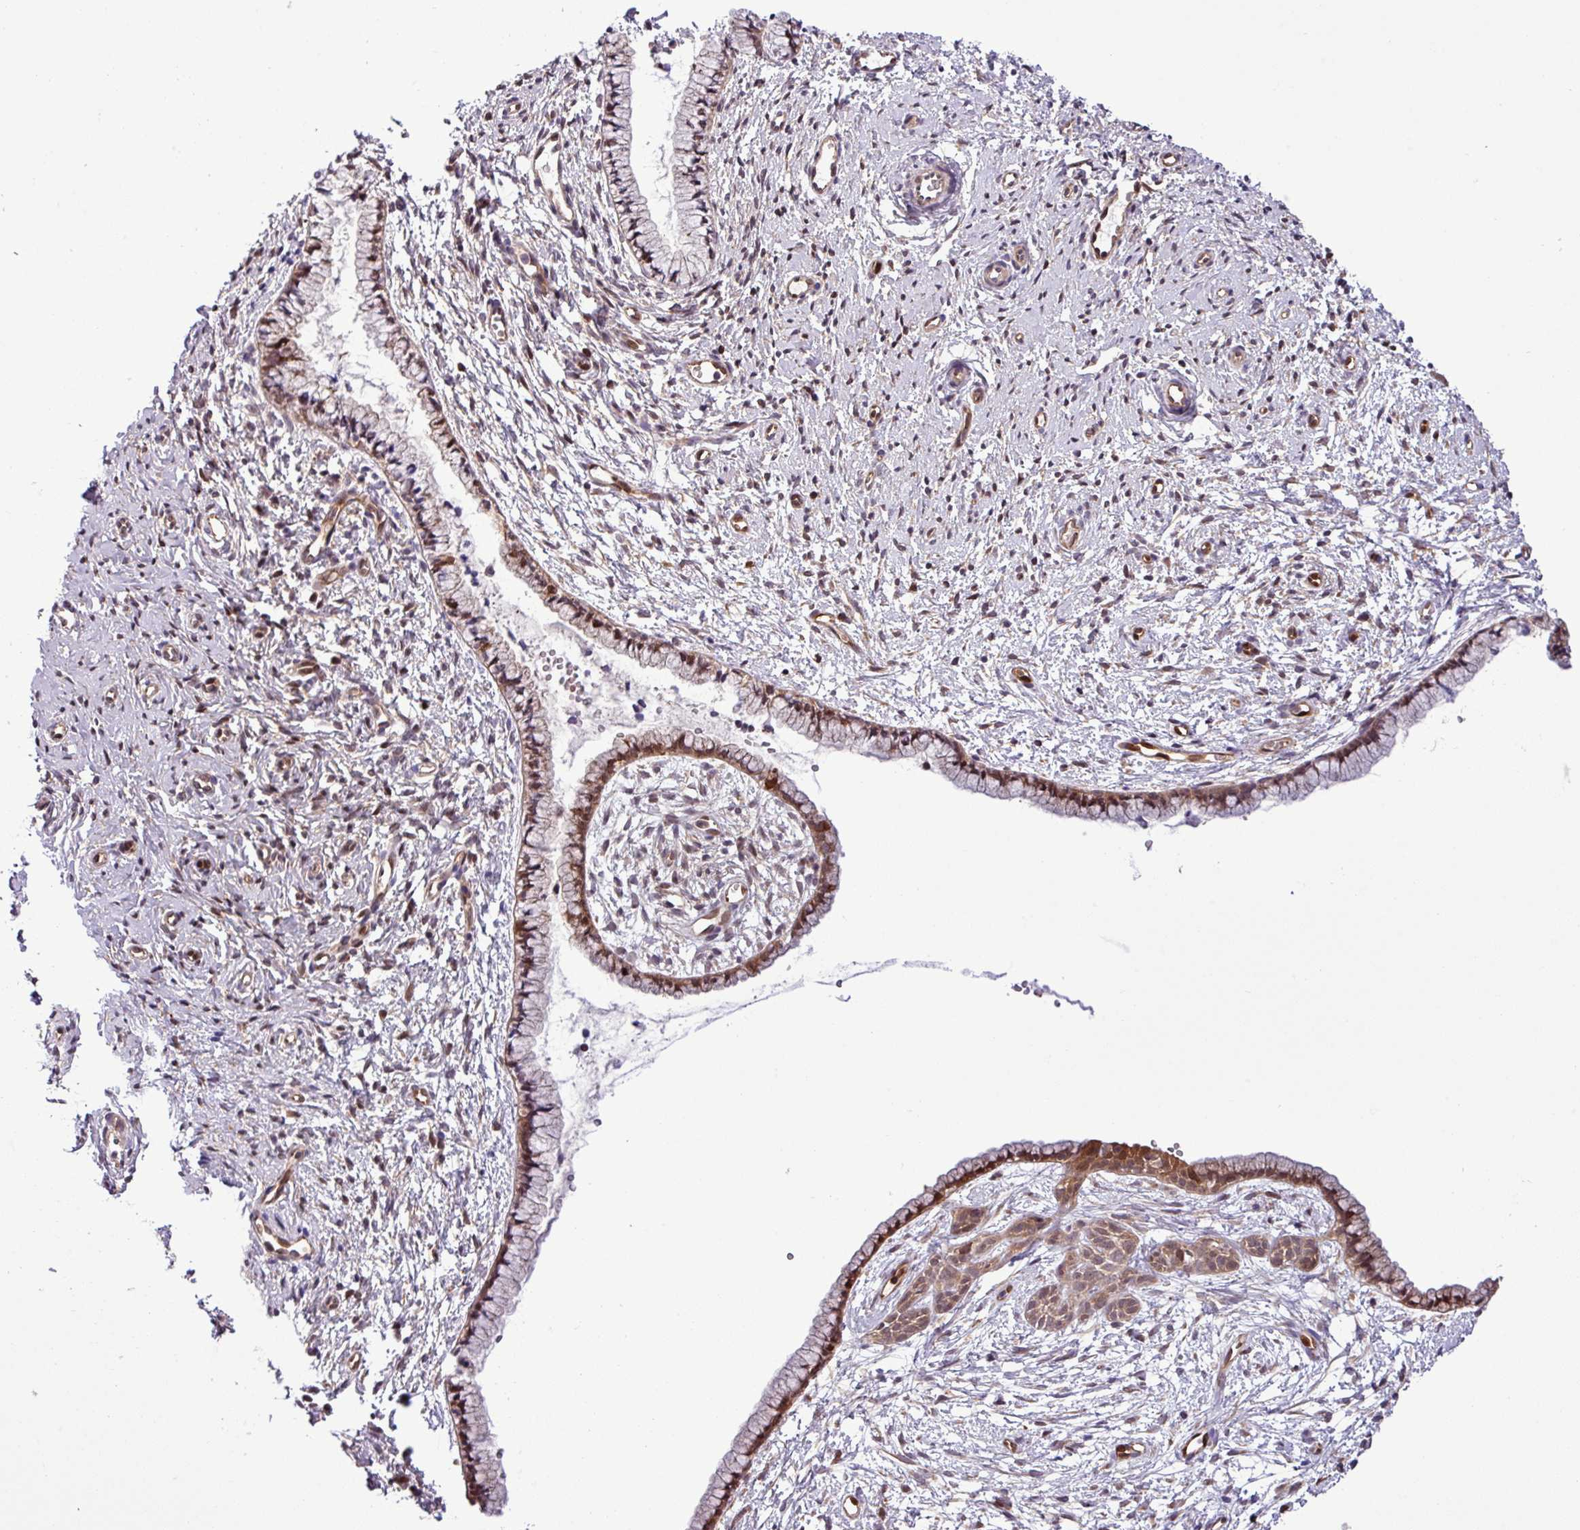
{"staining": {"intensity": "moderate", "quantity": ">75%", "location": "cytoplasmic/membranous,nuclear"}, "tissue": "cervix", "cell_type": "Glandular cells", "image_type": "normal", "snomed": [{"axis": "morphology", "description": "Normal tissue, NOS"}, {"axis": "topography", "description": "Cervix"}], "caption": "Brown immunohistochemical staining in unremarkable cervix displays moderate cytoplasmic/membranous,nuclear expression in approximately >75% of glandular cells.", "gene": "CARHSP1", "patient": {"sex": "female", "age": 57}}